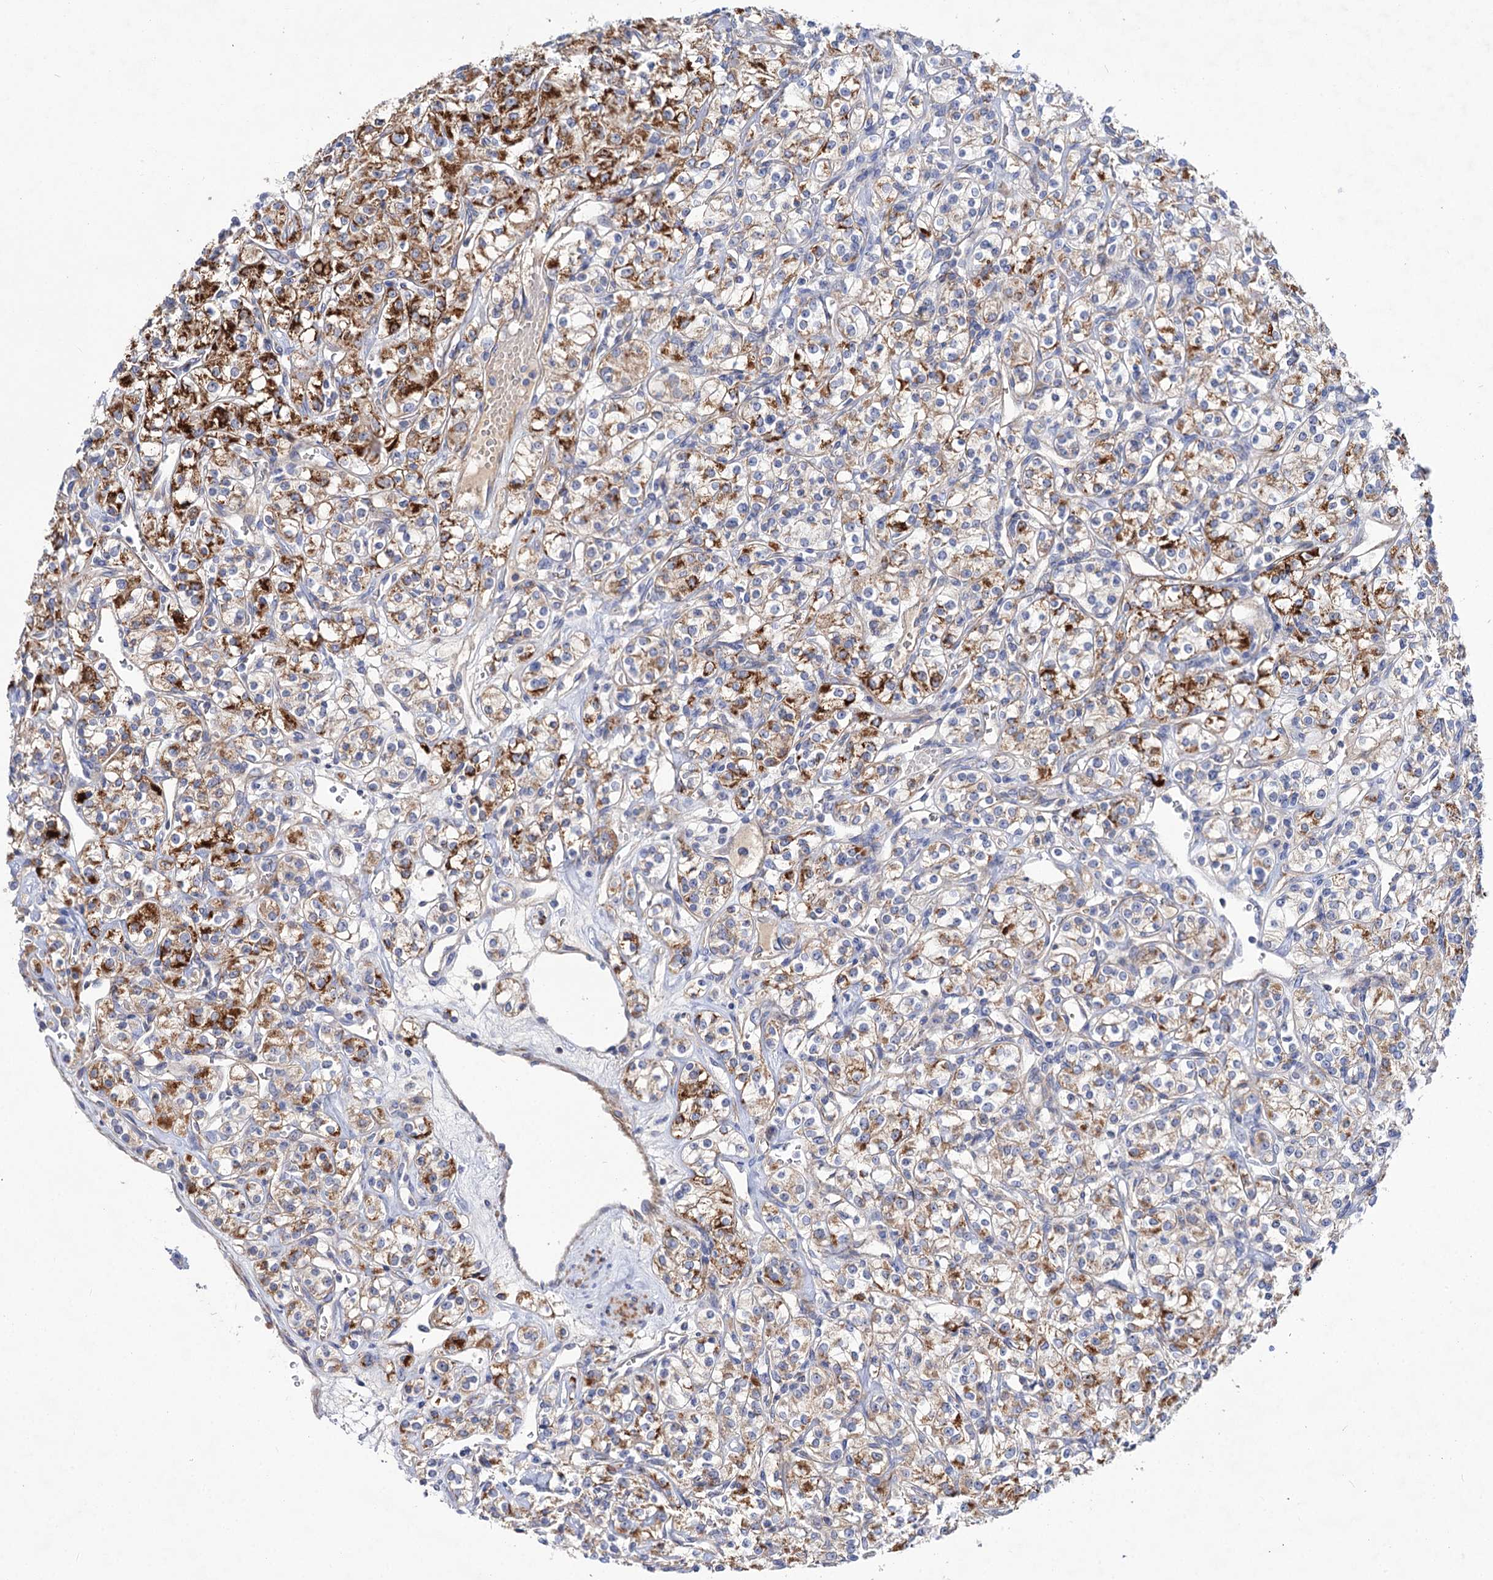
{"staining": {"intensity": "strong", "quantity": "25%-75%", "location": "cytoplasmic/membranous"}, "tissue": "renal cancer", "cell_type": "Tumor cells", "image_type": "cancer", "snomed": [{"axis": "morphology", "description": "Adenocarcinoma, NOS"}, {"axis": "topography", "description": "Kidney"}], "caption": "Immunohistochemistry photomicrograph of neoplastic tissue: renal cancer (adenocarcinoma) stained using immunohistochemistry (IHC) shows high levels of strong protein expression localized specifically in the cytoplasmic/membranous of tumor cells, appearing as a cytoplasmic/membranous brown color.", "gene": "NUDCD2", "patient": {"sex": "male", "age": 77}}